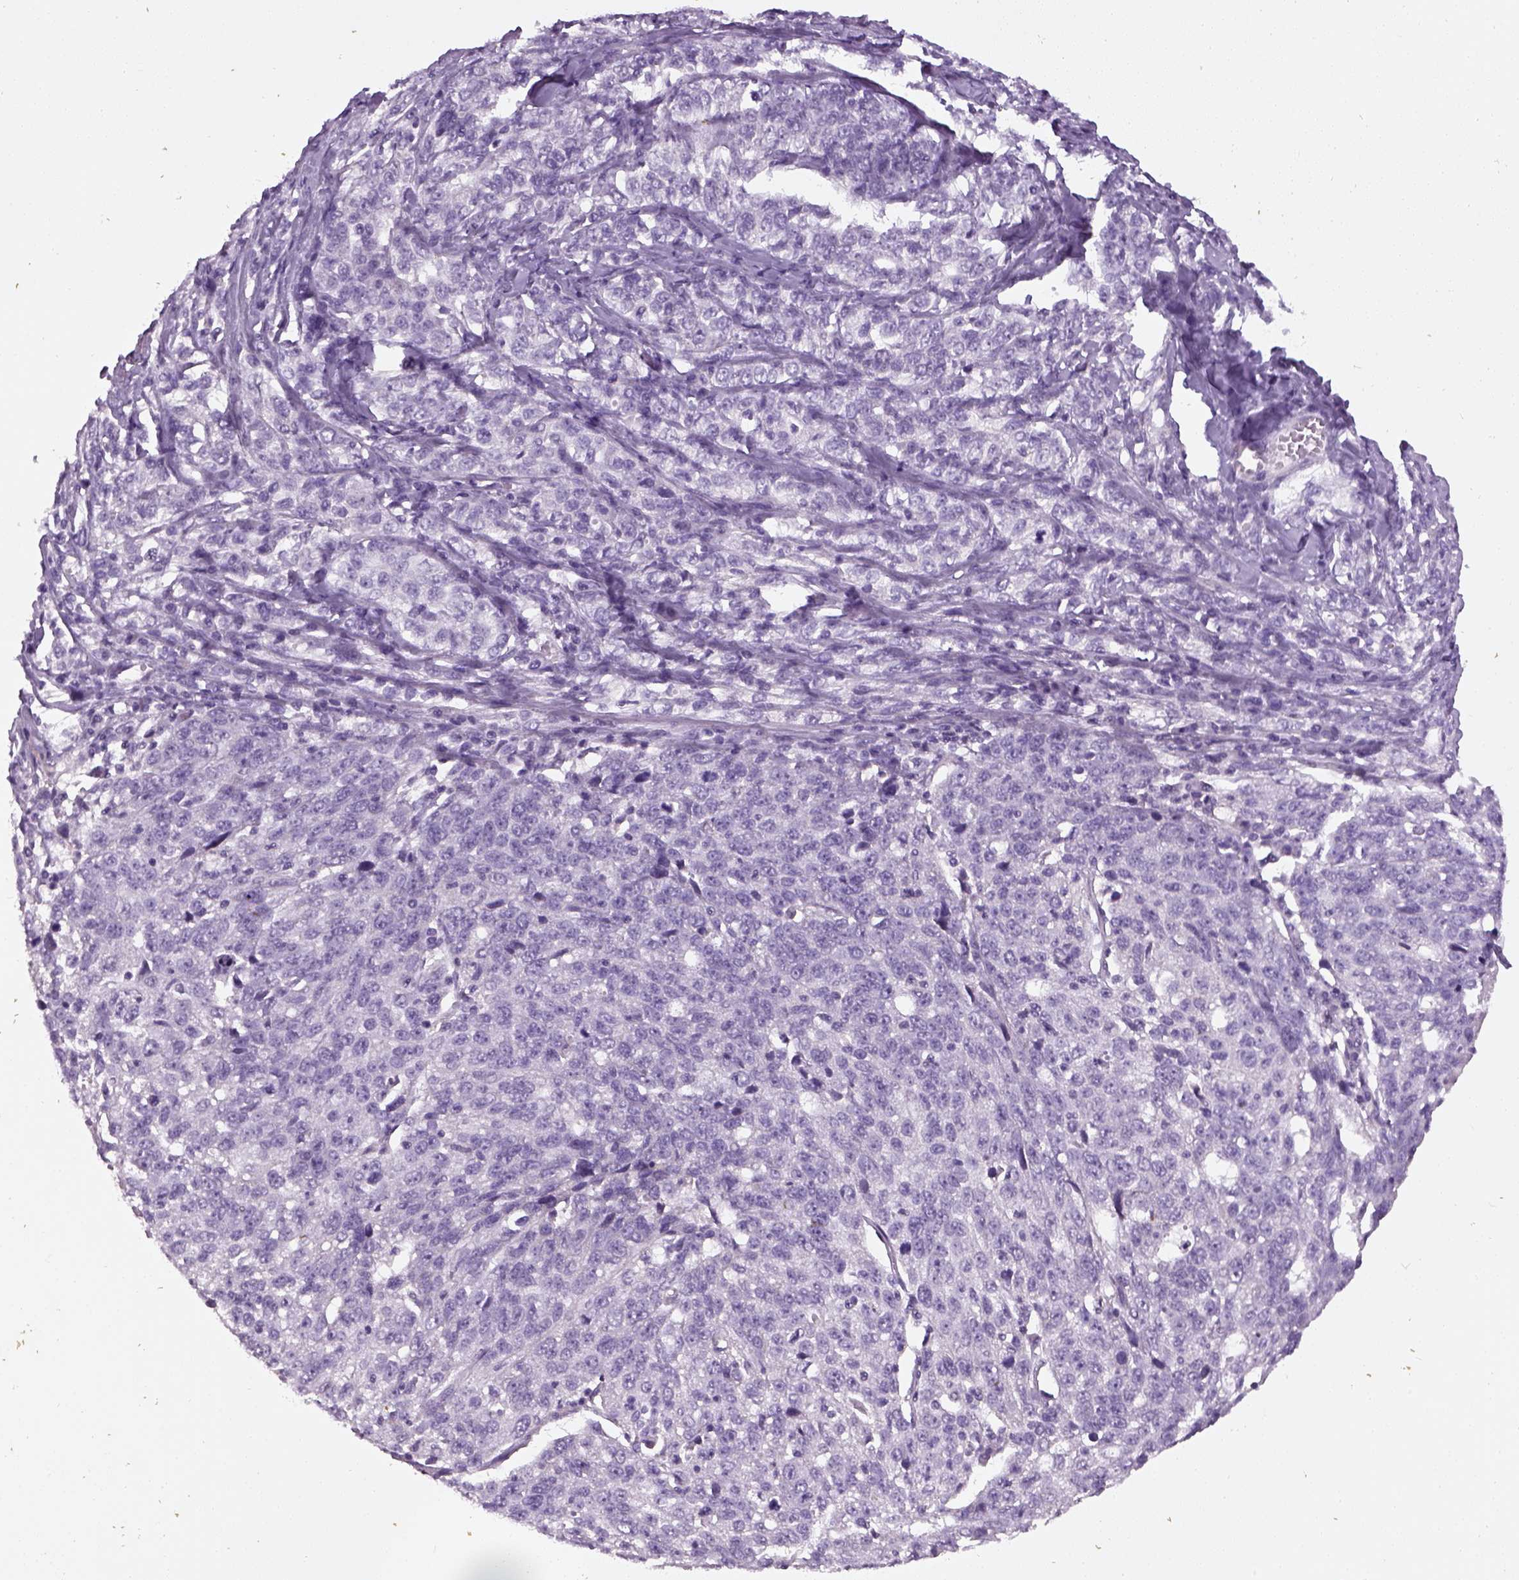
{"staining": {"intensity": "negative", "quantity": "none", "location": "none"}, "tissue": "ovarian cancer", "cell_type": "Tumor cells", "image_type": "cancer", "snomed": [{"axis": "morphology", "description": "Cystadenocarcinoma, serous, NOS"}, {"axis": "topography", "description": "Ovary"}], "caption": "Immunohistochemistry photomicrograph of neoplastic tissue: ovarian cancer (serous cystadenocarcinoma) stained with DAB reveals no significant protein staining in tumor cells. (DAB (3,3'-diaminobenzidine) immunohistochemistry (IHC), high magnification).", "gene": "ELOVL3", "patient": {"sex": "female", "age": 71}}